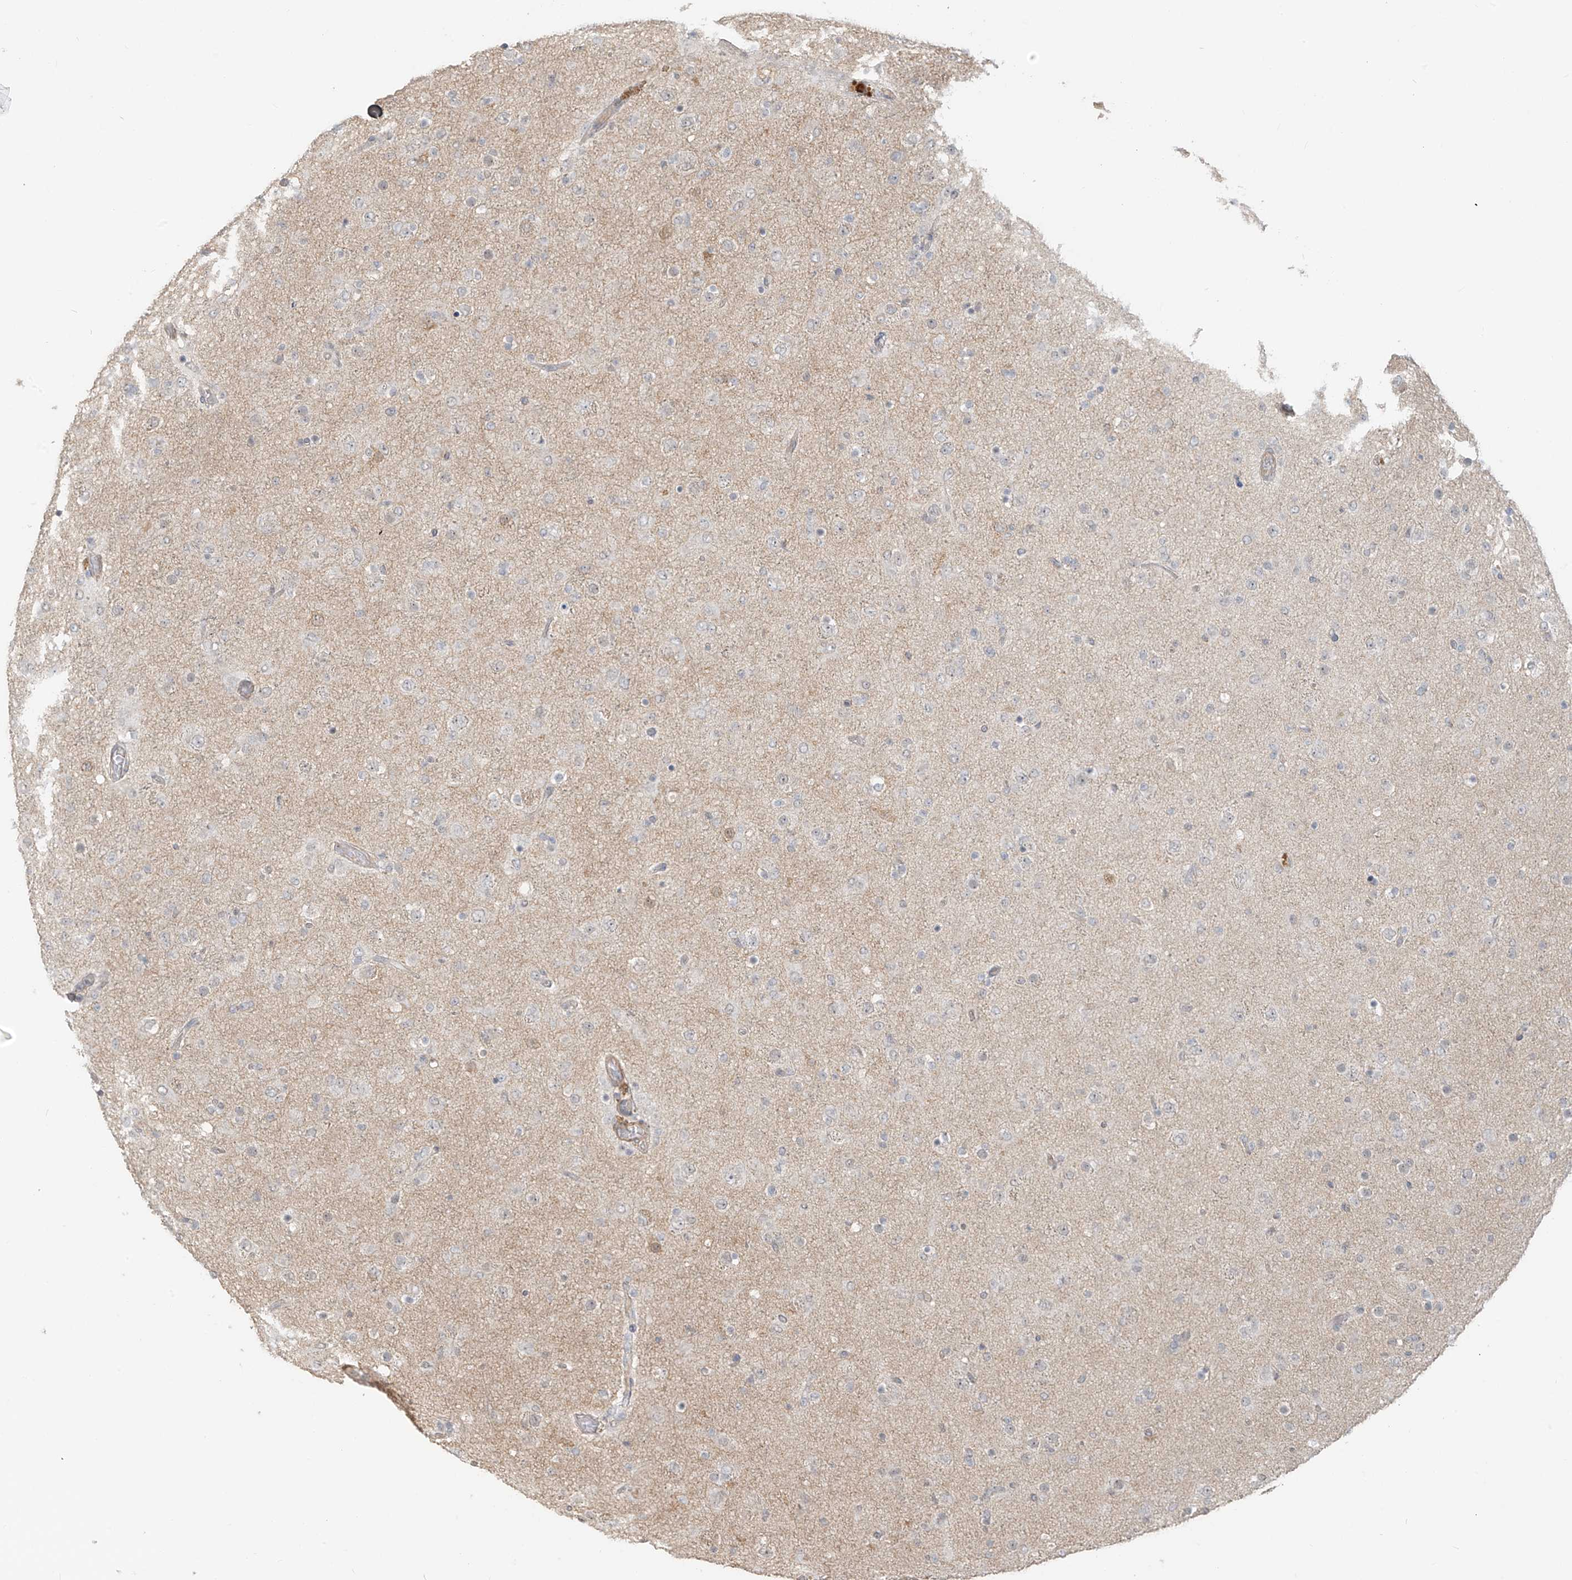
{"staining": {"intensity": "negative", "quantity": "none", "location": "none"}, "tissue": "glioma", "cell_type": "Tumor cells", "image_type": "cancer", "snomed": [{"axis": "morphology", "description": "Glioma, malignant, Low grade"}, {"axis": "topography", "description": "Brain"}], "caption": "Glioma was stained to show a protein in brown. There is no significant expression in tumor cells. (DAB (3,3'-diaminobenzidine) immunohistochemistry, high magnification).", "gene": "ABCD1", "patient": {"sex": "male", "age": 65}}